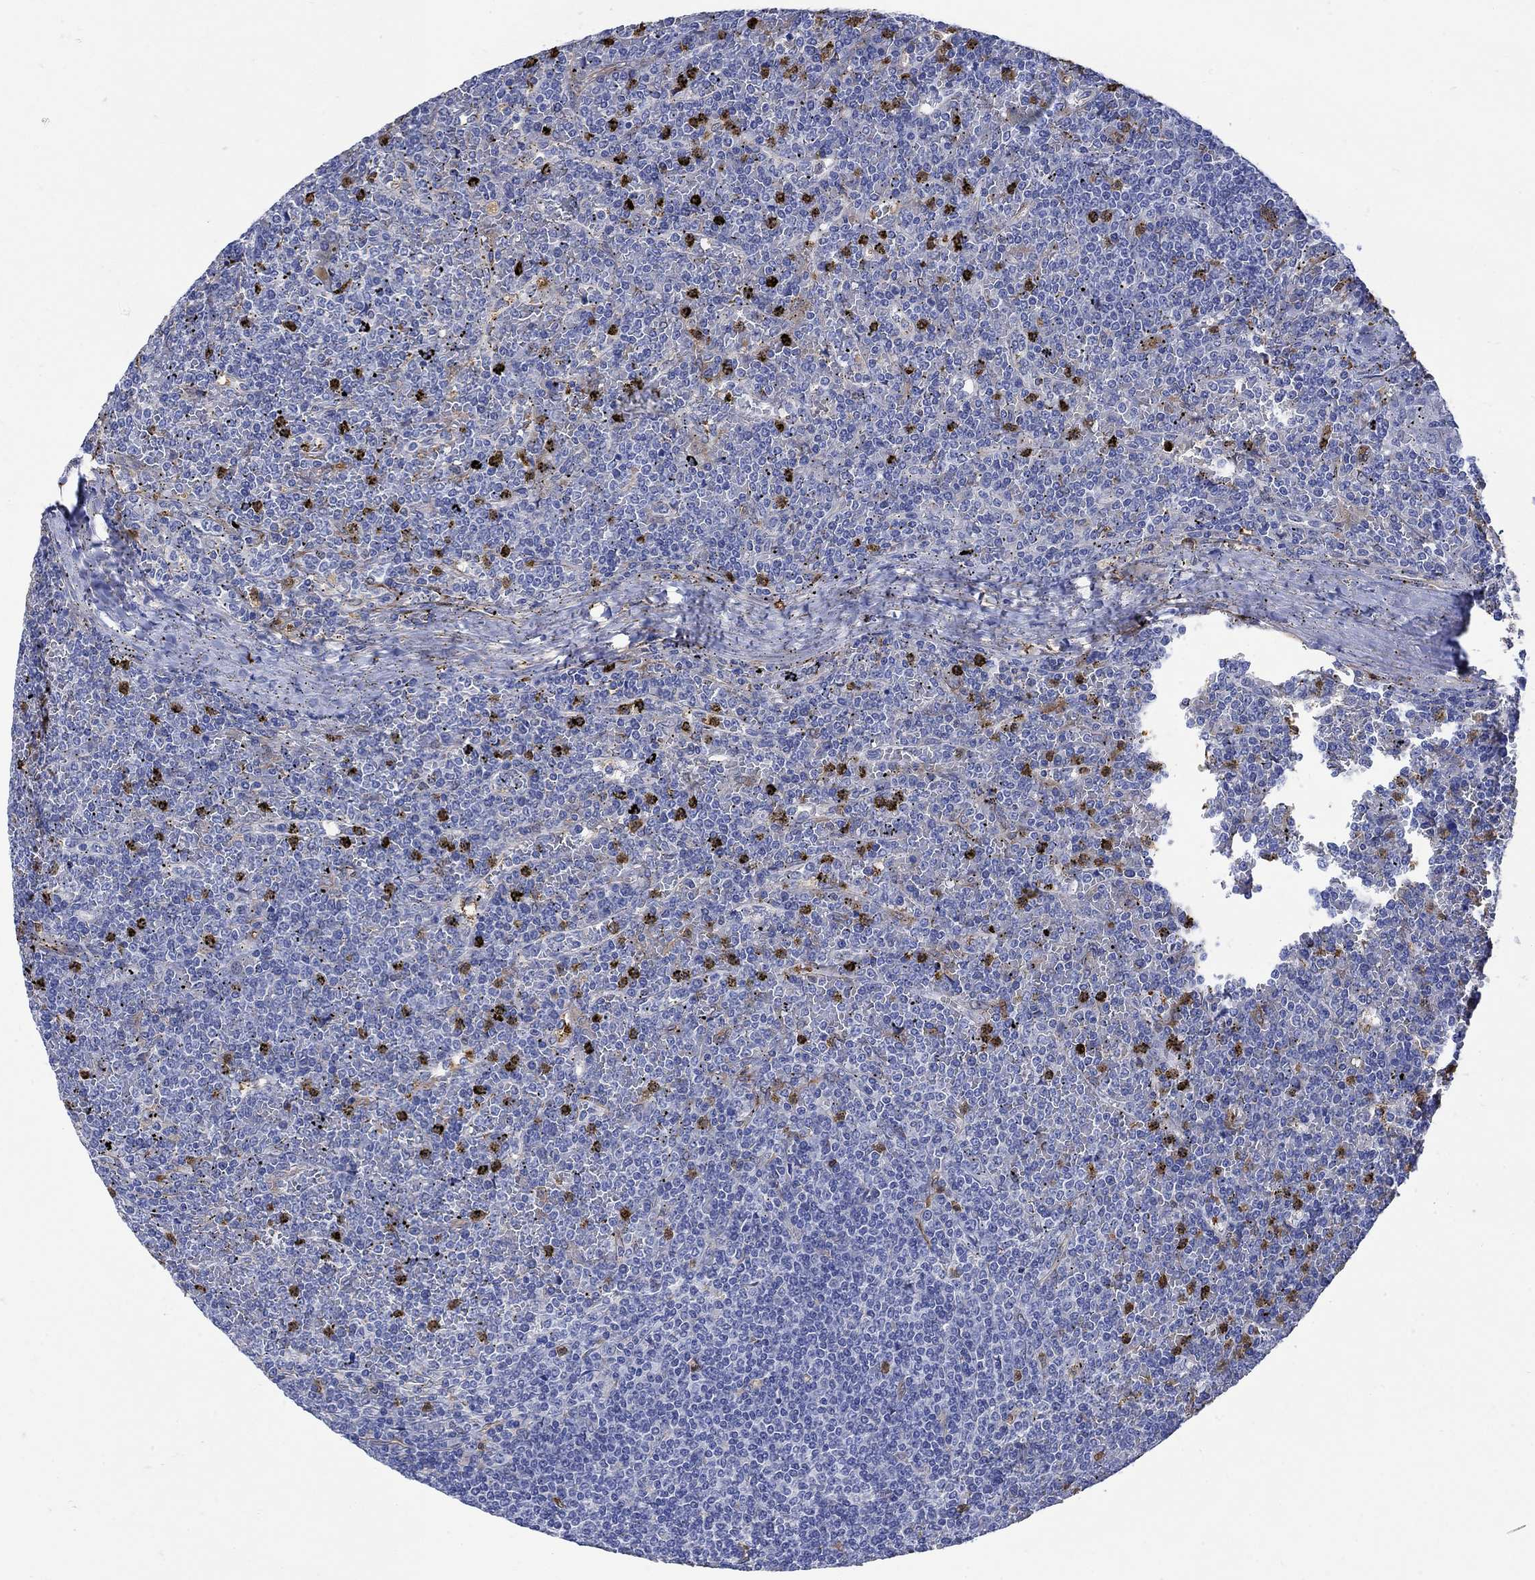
{"staining": {"intensity": "negative", "quantity": "none", "location": "none"}, "tissue": "lymphoma", "cell_type": "Tumor cells", "image_type": "cancer", "snomed": [{"axis": "morphology", "description": "Malignant lymphoma, non-Hodgkin's type, Low grade"}, {"axis": "topography", "description": "Spleen"}], "caption": "Tumor cells are negative for brown protein staining in low-grade malignant lymphoma, non-Hodgkin's type.", "gene": "TGM2", "patient": {"sex": "female", "age": 19}}